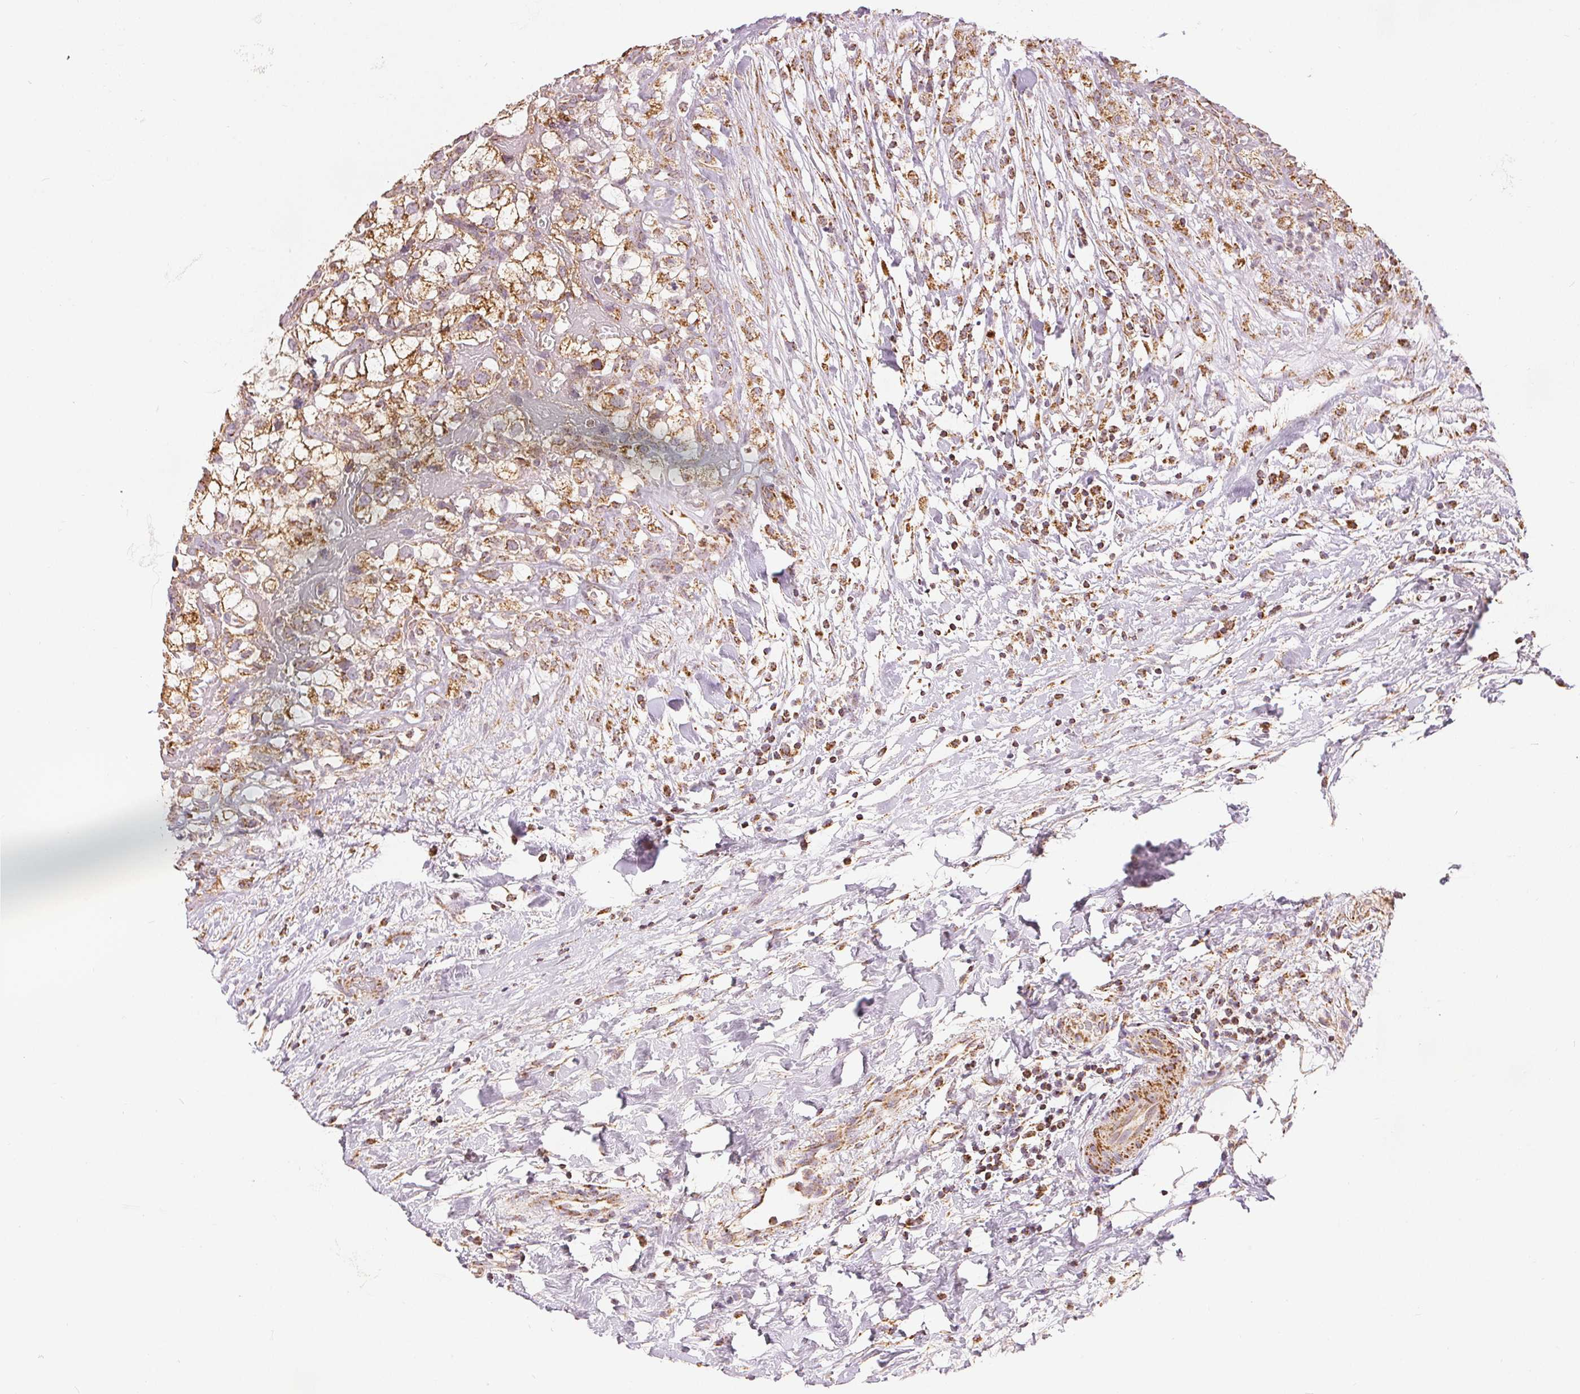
{"staining": {"intensity": "moderate", "quantity": ">75%", "location": "cytoplasmic/membranous"}, "tissue": "renal cancer", "cell_type": "Tumor cells", "image_type": "cancer", "snomed": [{"axis": "morphology", "description": "Adenocarcinoma, NOS"}, {"axis": "topography", "description": "Kidney"}], "caption": "Tumor cells show moderate cytoplasmic/membranous expression in approximately >75% of cells in renal adenocarcinoma.", "gene": "SDHB", "patient": {"sex": "male", "age": 59}}